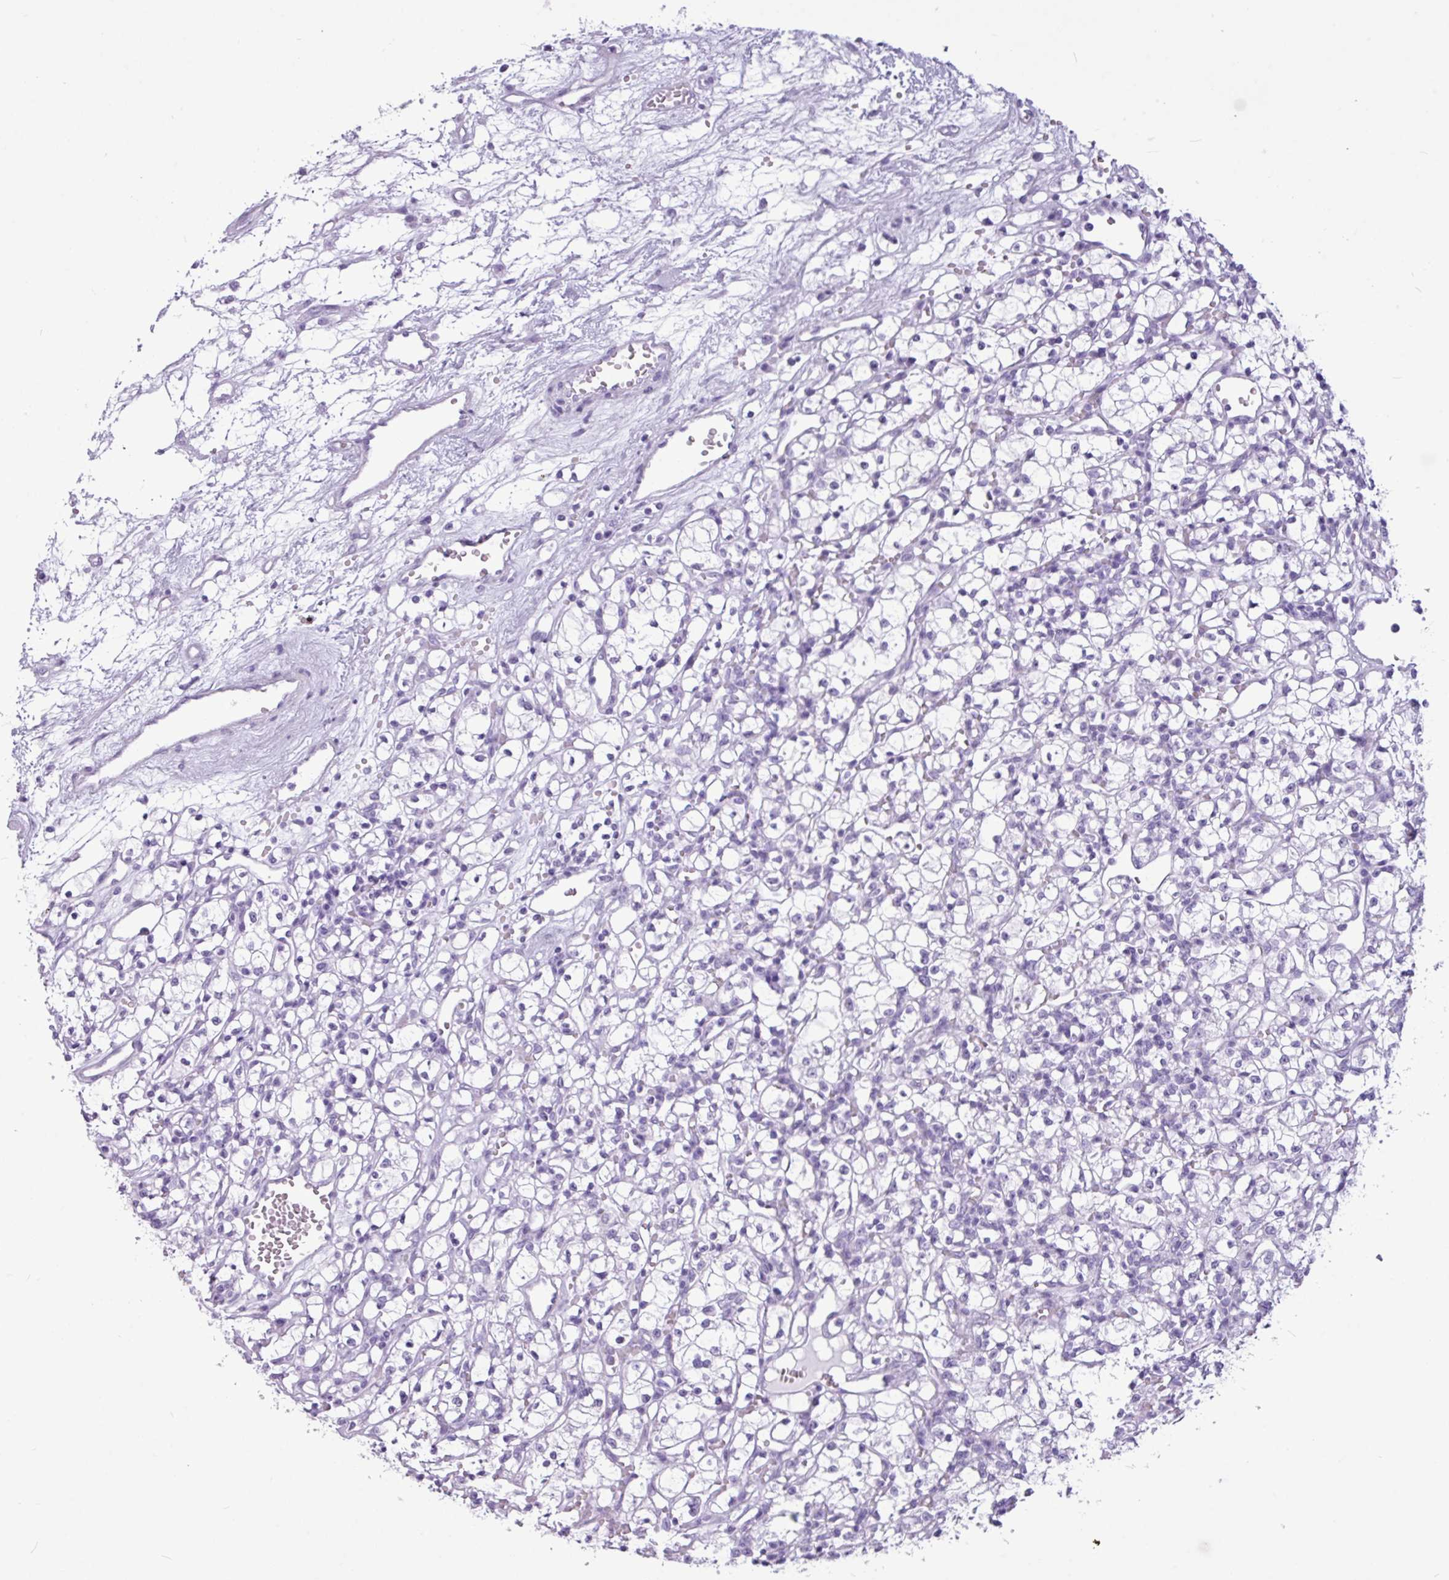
{"staining": {"intensity": "negative", "quantity": "none", "location": "none"}, "tissue": "renal cancer", "cell_type": "Tumor cells", "image_type": "cancer", "snomed": [{"axis": "morphology", "description": "Adenocarcinoma, NOS"}, {"axis": "topography", "description": "Kidney"}], "caption": "Renal cancer (adenocarcinoma) was stained to show a protein in brown. There is no significant positivity in tumor cells. (Stains: DAB IHC with hematoxylin counter stain, Microscopy: brightfield microscopy at high magnification).", "gene": "AMY1B", "patient": {"sex": "female", "age": 59}}